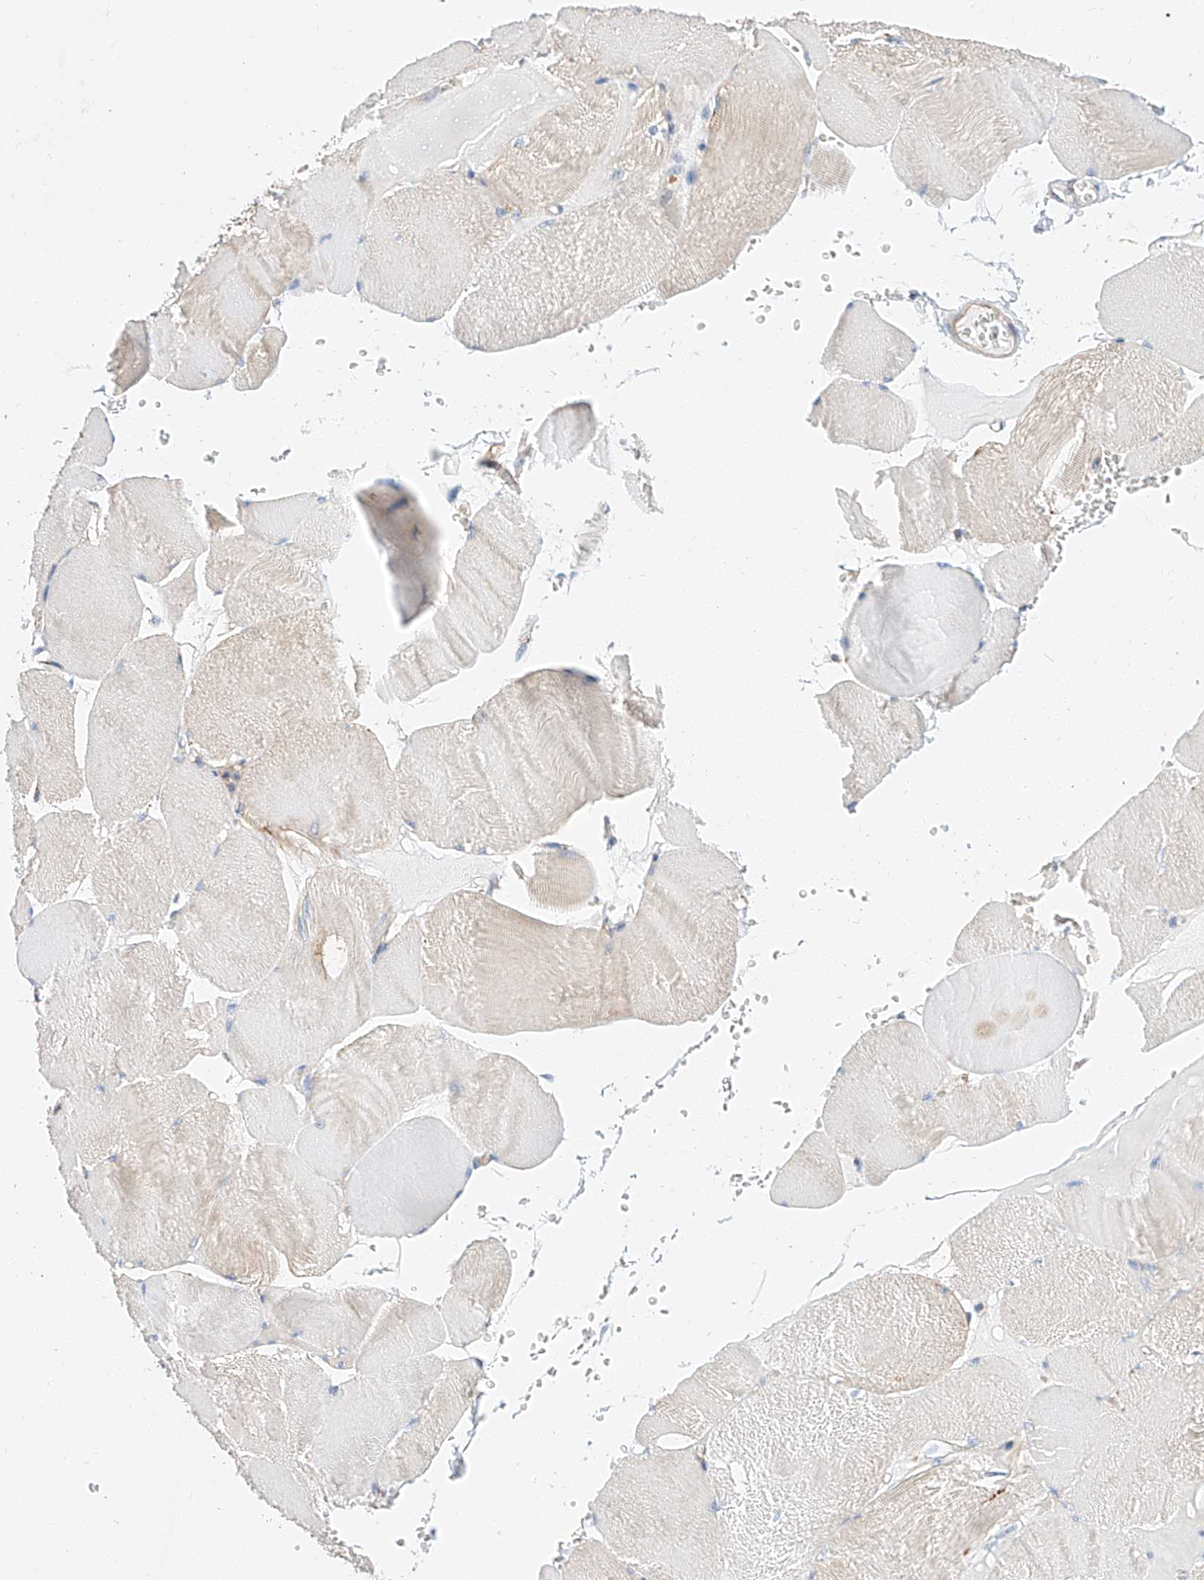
{"staining": {"intensity": "negative", "quantity": "none", "location": "none"}, "tissue": "skeletal muscle", "cell_type": "Myocytes", "image_type": "normal", "snomed": [{"axis": "morphology", "description": "Normal tissue, NOS"}, {"axis": "morphology", "description": "Basal cell carcinoma"}, {"axis": "topography", "description": "Skeletal muscle"}], "caption": "IHC of normal human skeletal muscle shows no staining in myocytes. (Brightfield microscopy of DAB (3,3'-diaminobenzidine) immunohistochemistry (IHC) at high magnification).", "gene": "GLMN", "patient": {"sex": "female", "age": 64}}